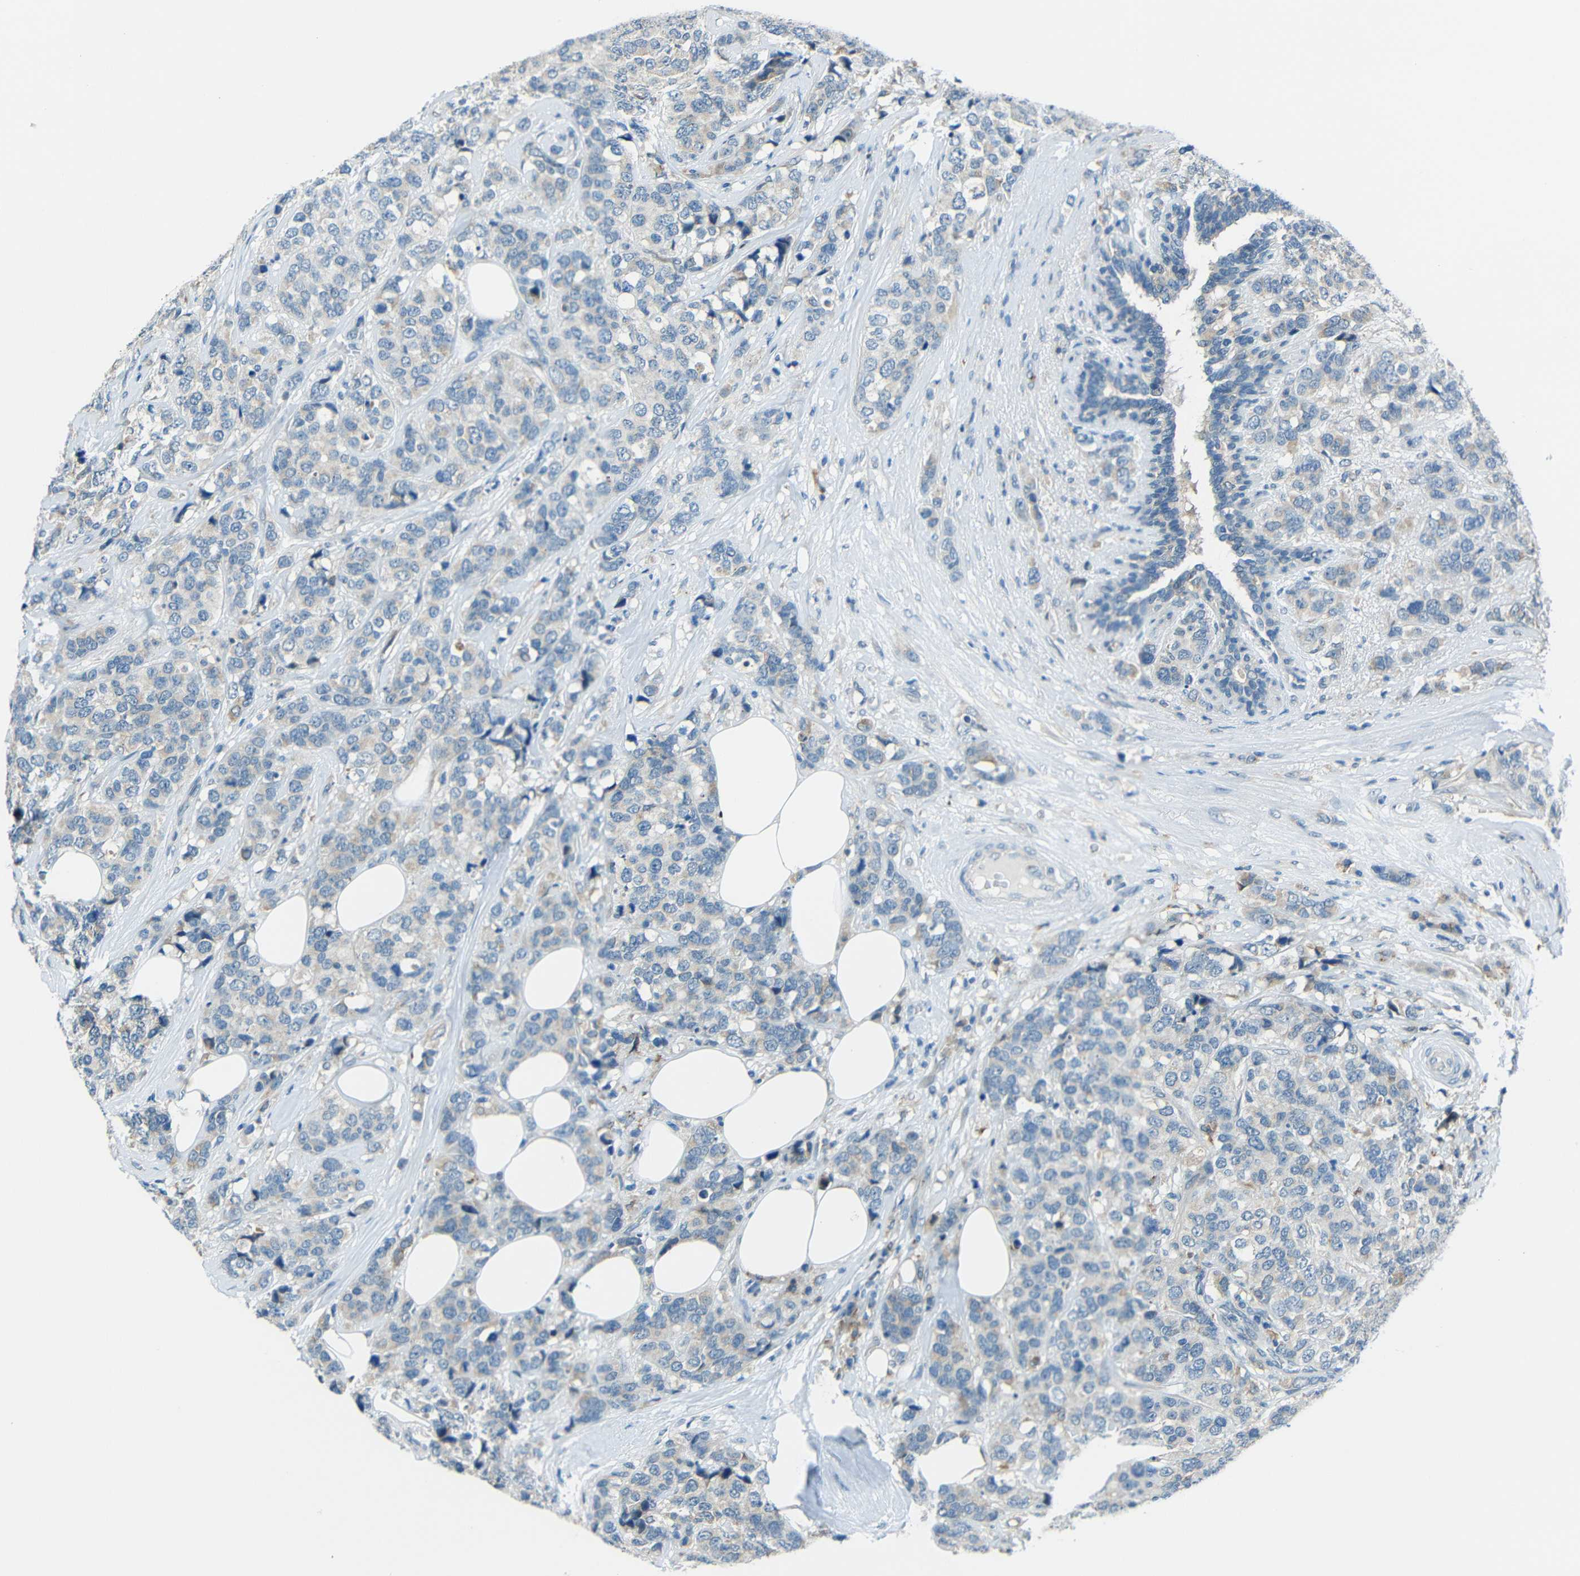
{"staining": {"intensity": "weak", "quantity": "<25%", "location": "cytoplasmic/membranous"}, "tissue": "breast cancer", "cell_type": "Tumor cells", "image_type": "cancer", "snomed": [{"axis": "morphology", "description": "Lobular carcinoma"}, {"axis": "topography", "description": "Breast"}], "caption": "IHC image of neoplastic tissue: lobular carcinoma (breast) stained with DAB (3,3'-diaminobenzidine) shows no significant protein expression in tumor cells.", "gene": "ANKRD22", "patient": {"sex": "female", "age": 59}}